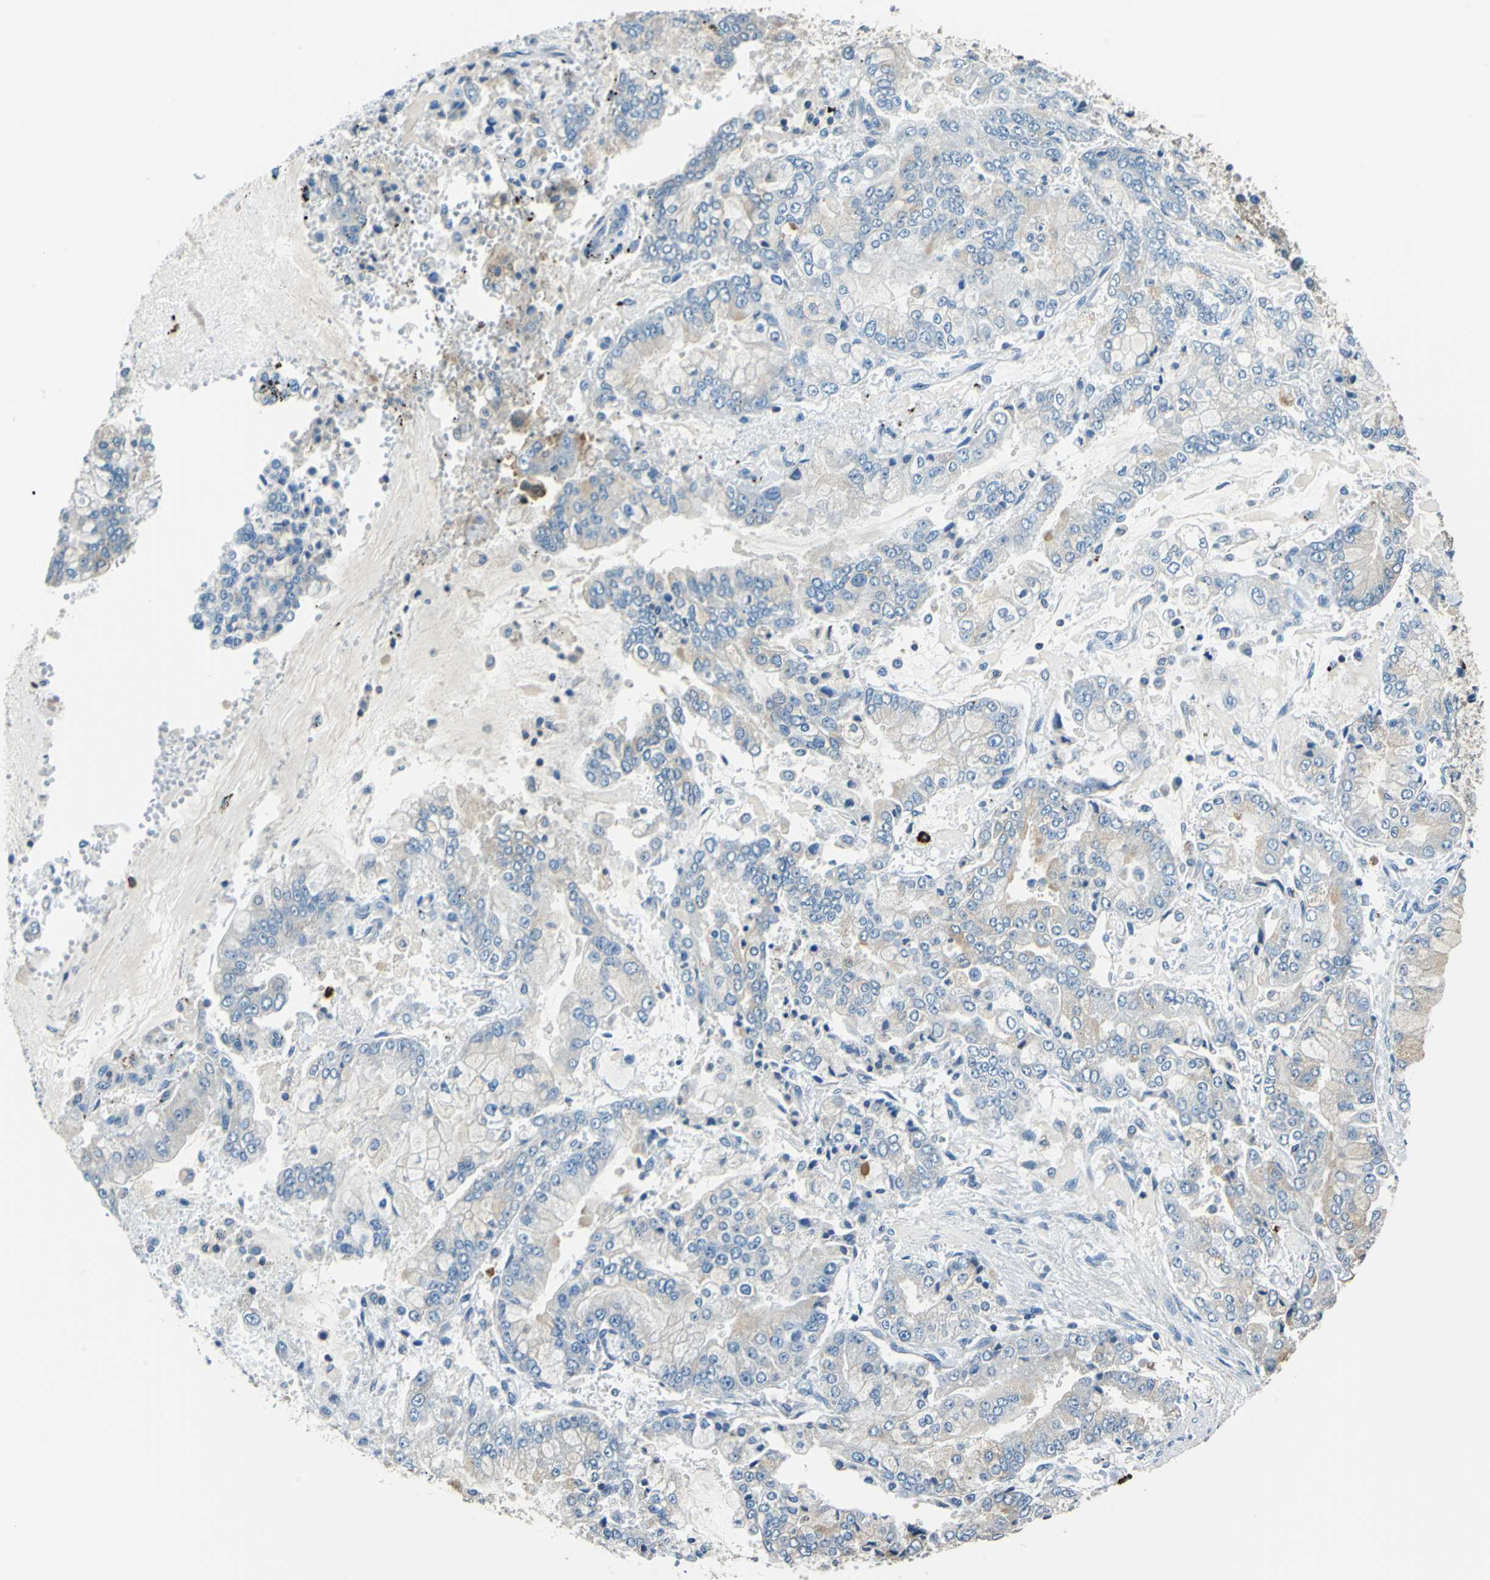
{"staining": {"intensity": "weak", "quantity": "<25%", "location": "cytoplasmic/membranous"}, "tissue": "stomach cancer", "cell_type": "Tumor cells", "image_type": "cancer", "snomed": [{"axis": "morphology", "description": "Adenocarcinoma, NOS"}, {"axis": "topography", "description": "Stomach"}], "caption": "DAB (3,3'-diaminobenzidine) immunohistochemical staining of human stomach cancer (adenocarcinoma) exhibits no significant staining in tumor cells.", "gene": "CPA3", "patient": {"sex": "male", "age": 76}}